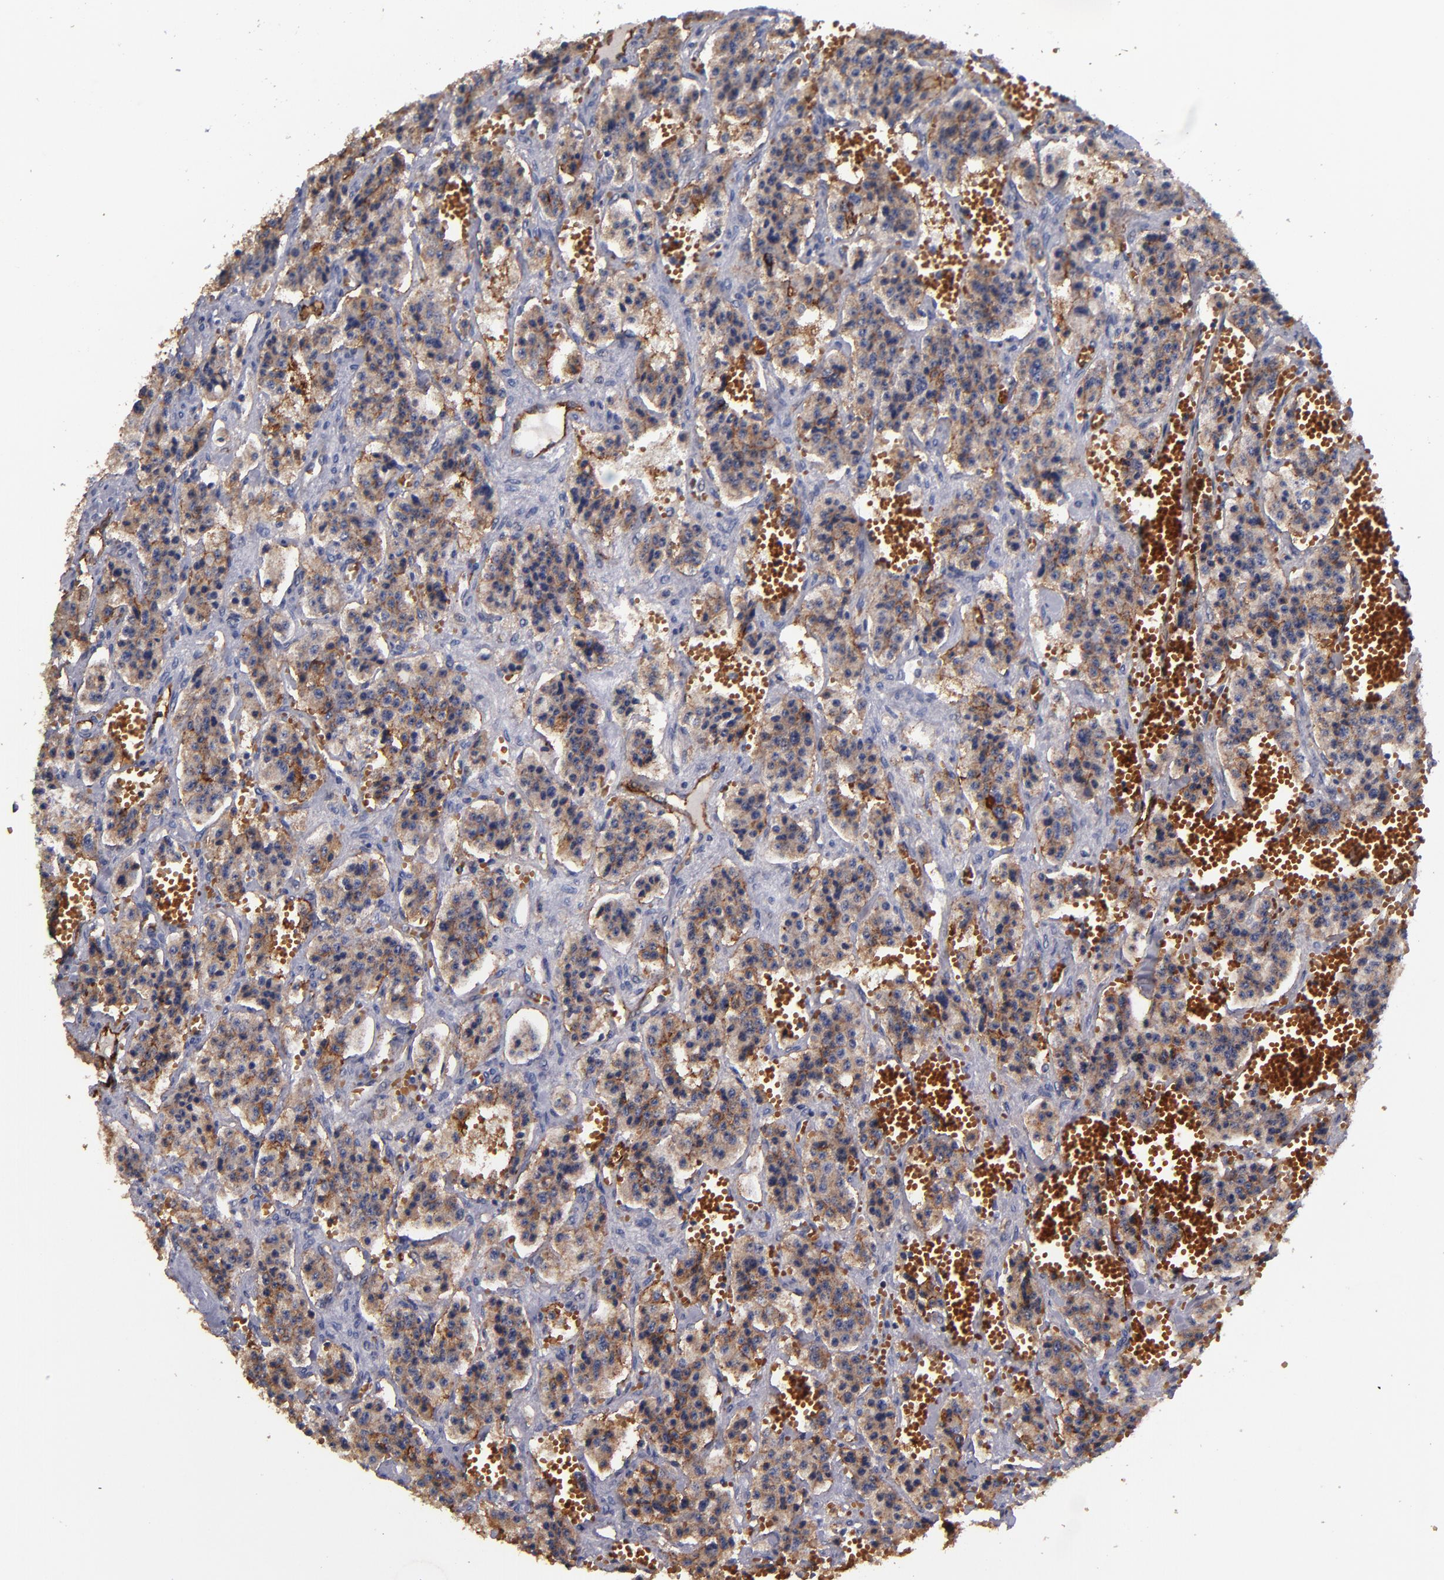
{"staining": {"intensity": "moderate", "quantity": ">75%", "location": "cytoplasmic/membranous"}, "tissue": "carcinoid", "cell_type": "Tumor cells", "image_type": "cancer", "snomed": [{"axis": "morphology", "description": "Carcinoid, malignant, NOS"}, {"axis": "topography", "description": "Small intestine"}], "caption": "DAB immunohistochemical staining of human carcinoid displays moderate cytoplasmic/membranous protein positivity in approximately >75% of tumor cells. (IHC, brightfield microscopy, high magnification).", "gene": "CLDN5", "patient": {"sex": "male", "age": 52}}